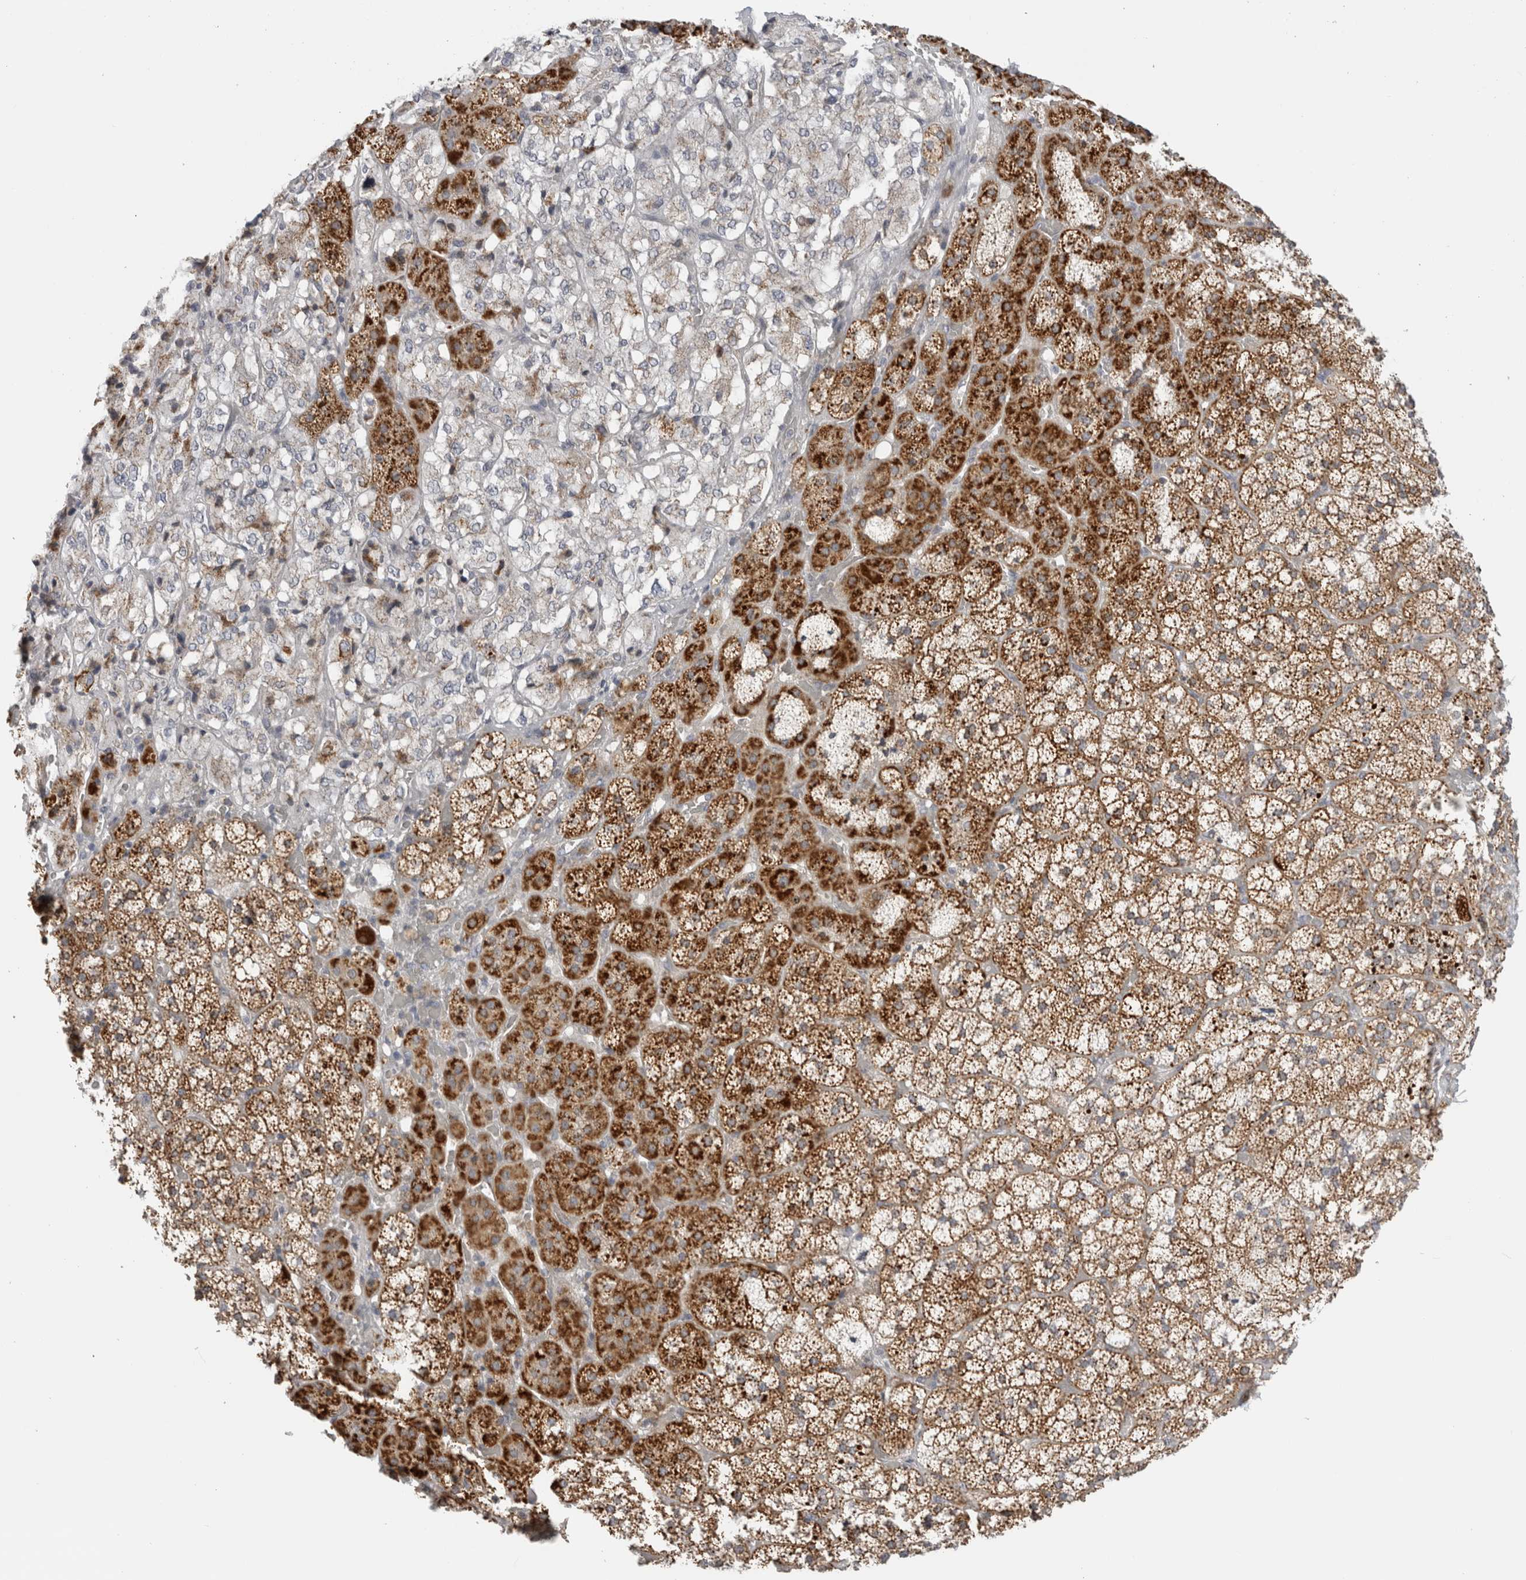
{"staining": {"intensity": "strong", "quantity": ">75%", "location": "cytoplasmic/membranous"}, "tissue": "adrenal gland", "cell_type": "Glandular cells", "image_type": "normal", "snomed": [{"axis": "morphology", "description": "Normal tissue, NOS"}, {"axis": "topography", "description": "Adrenal gland"}], "caption": "Protein staining of benign adrenal gland displays strong cytoplasmic/membranous positivity in approximately >75% of glandular cells. Using DAB (3,3'-diaminobenzidine) (brown) and hematoxylin (blue) stains, captured at high magnification using brightfield microscopy.", "gene": "FAHD1", "patient": {"sex": "female", "age": 44}}